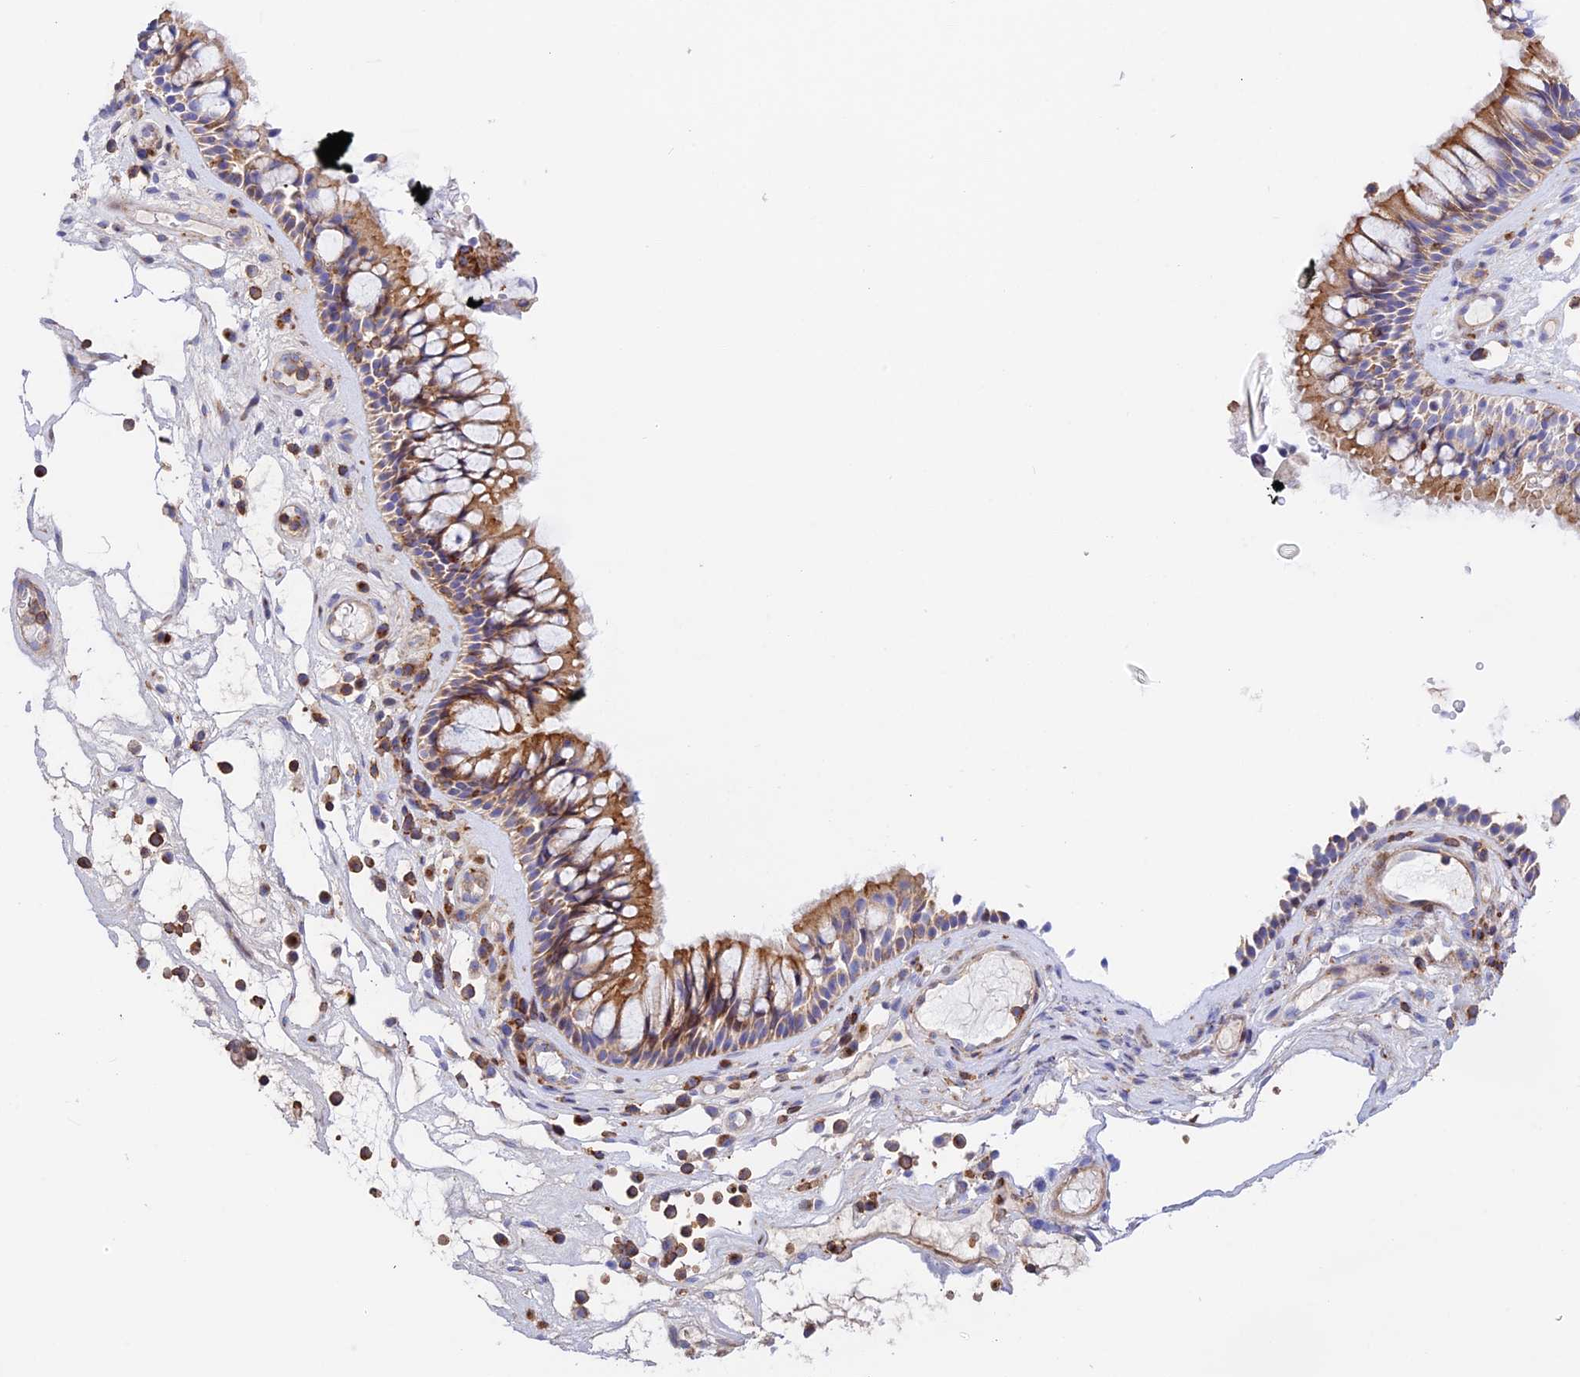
{"staining": {"intensity": "moderate", "quantity": ">75%", "location": "cytoplasmic/membranous"}, "tissue": "nasopharynx", "cell_type": "Respiratory epithelial cells", "image_type": "normal", "snomed": [{"axis": "morphology", "description": "Normal tissue, NOS"}, {"axis": "morphology", "description": "Inflammation, NOS"}, {"axis": "morphology", "description": "Malignant melanoma, Metastatic site"}, {"axis": "topography", "description": "Nasopharynx"}], "caption": "A brown stain shows moderate cytoplasmic/membranous staining of a protein in respiratory epithelial cells of unremarkable nasopharynx. The staining was performed using DAB (3,3'-diaminobenzidine), with brown indicating positive protein expression. Nuclei are stained blue with hematoxylin.", "gene": "PRIM1", "patient": {"sex": "male", "age": 70}}